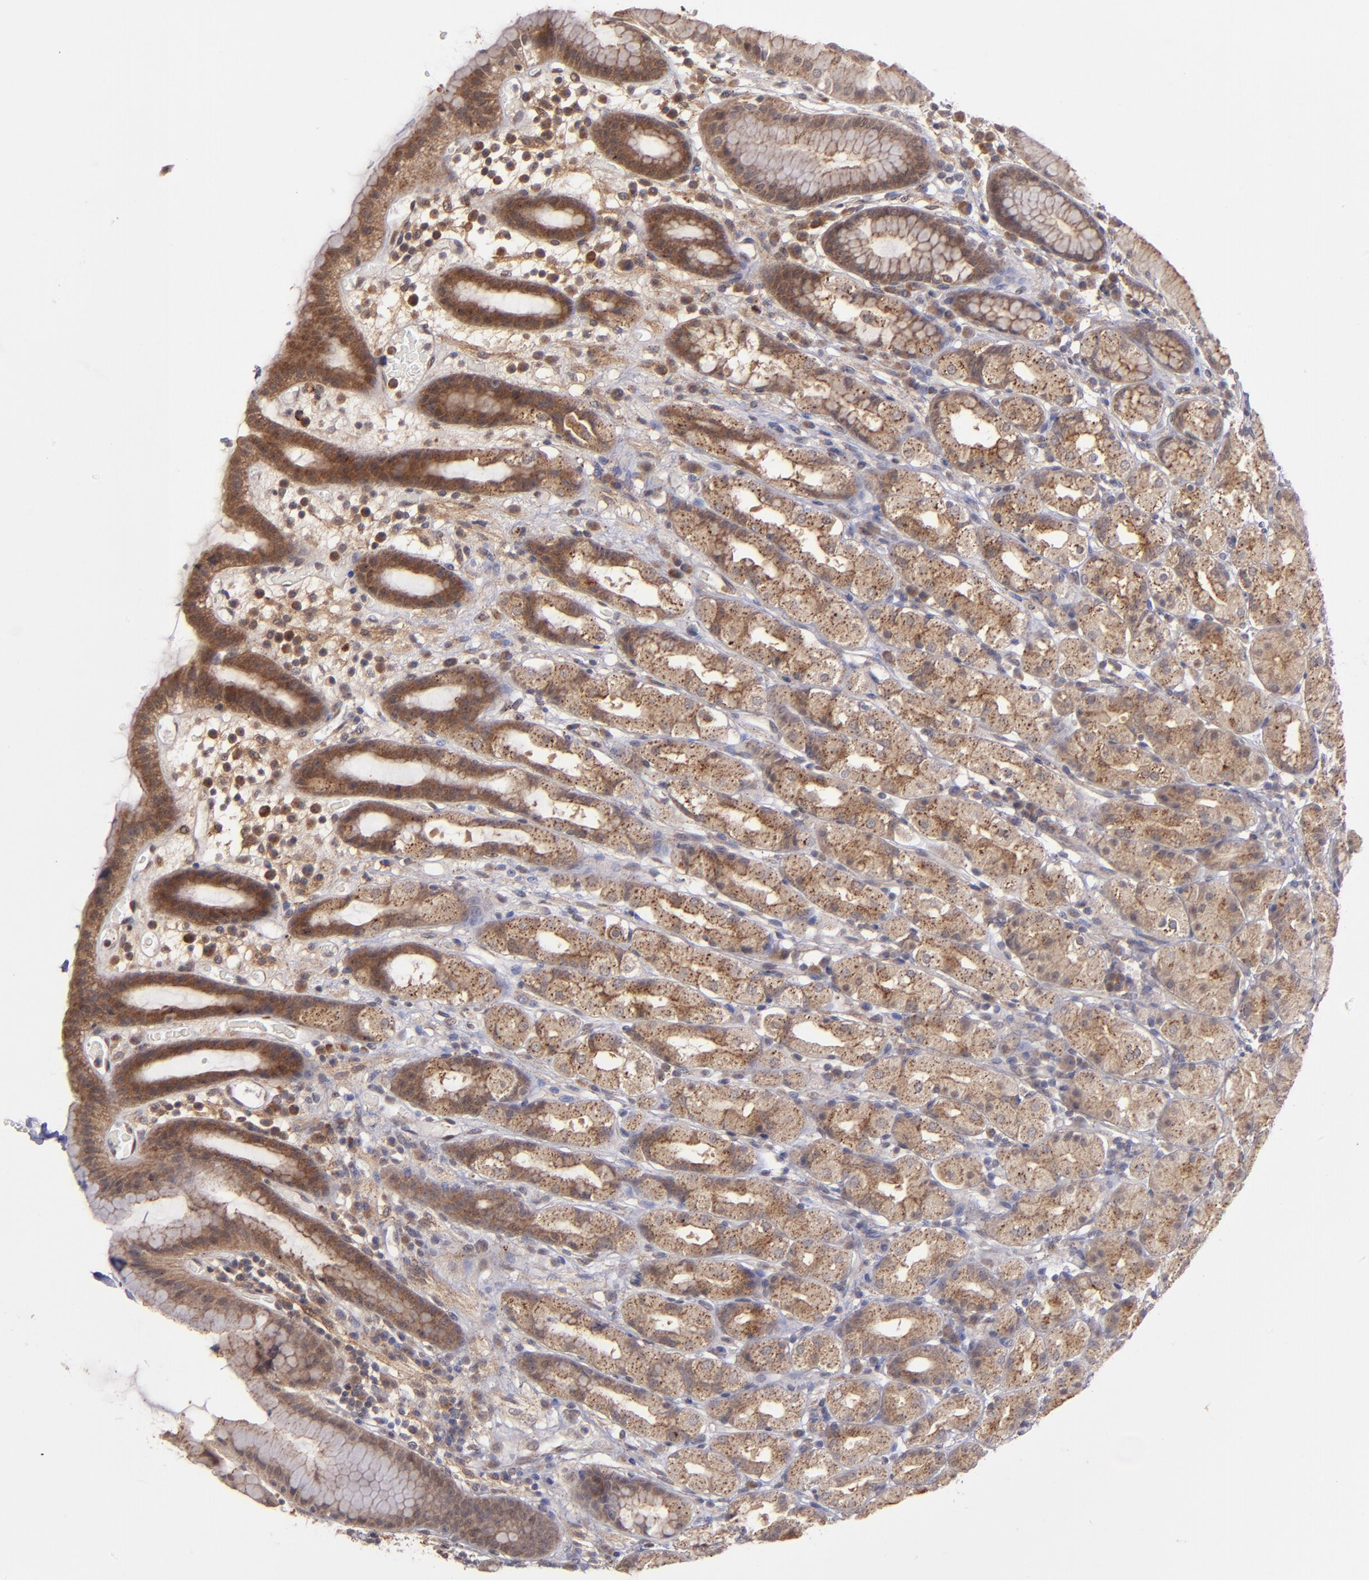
{"staining": {"intensity": "moderate", "quantity": ">75%", "location": "cytoplasmic/membranous"}, "tissue": "stomach", "cell_type": "Glandular cells", "image_type": "normal", "snomed": [{"axis": "morphology", "description": "Normal tissue, NOS"}, {"axis": "topography", "description": "Stomach, upper"}], "caption": "The micrograph demonstrates staining of unremarkable stomach, revealing moderate cytoplasmic/membranous protein staining (brown color) within glandular cells. Using DAB (3,3'-diaminobenzidine) (brown) and hematoxylin (blue) stains, captured at high magnification using brightfield microscopy.", "gene": "ZFYVE1", "patient": {"sex": "male", "age": 68}}